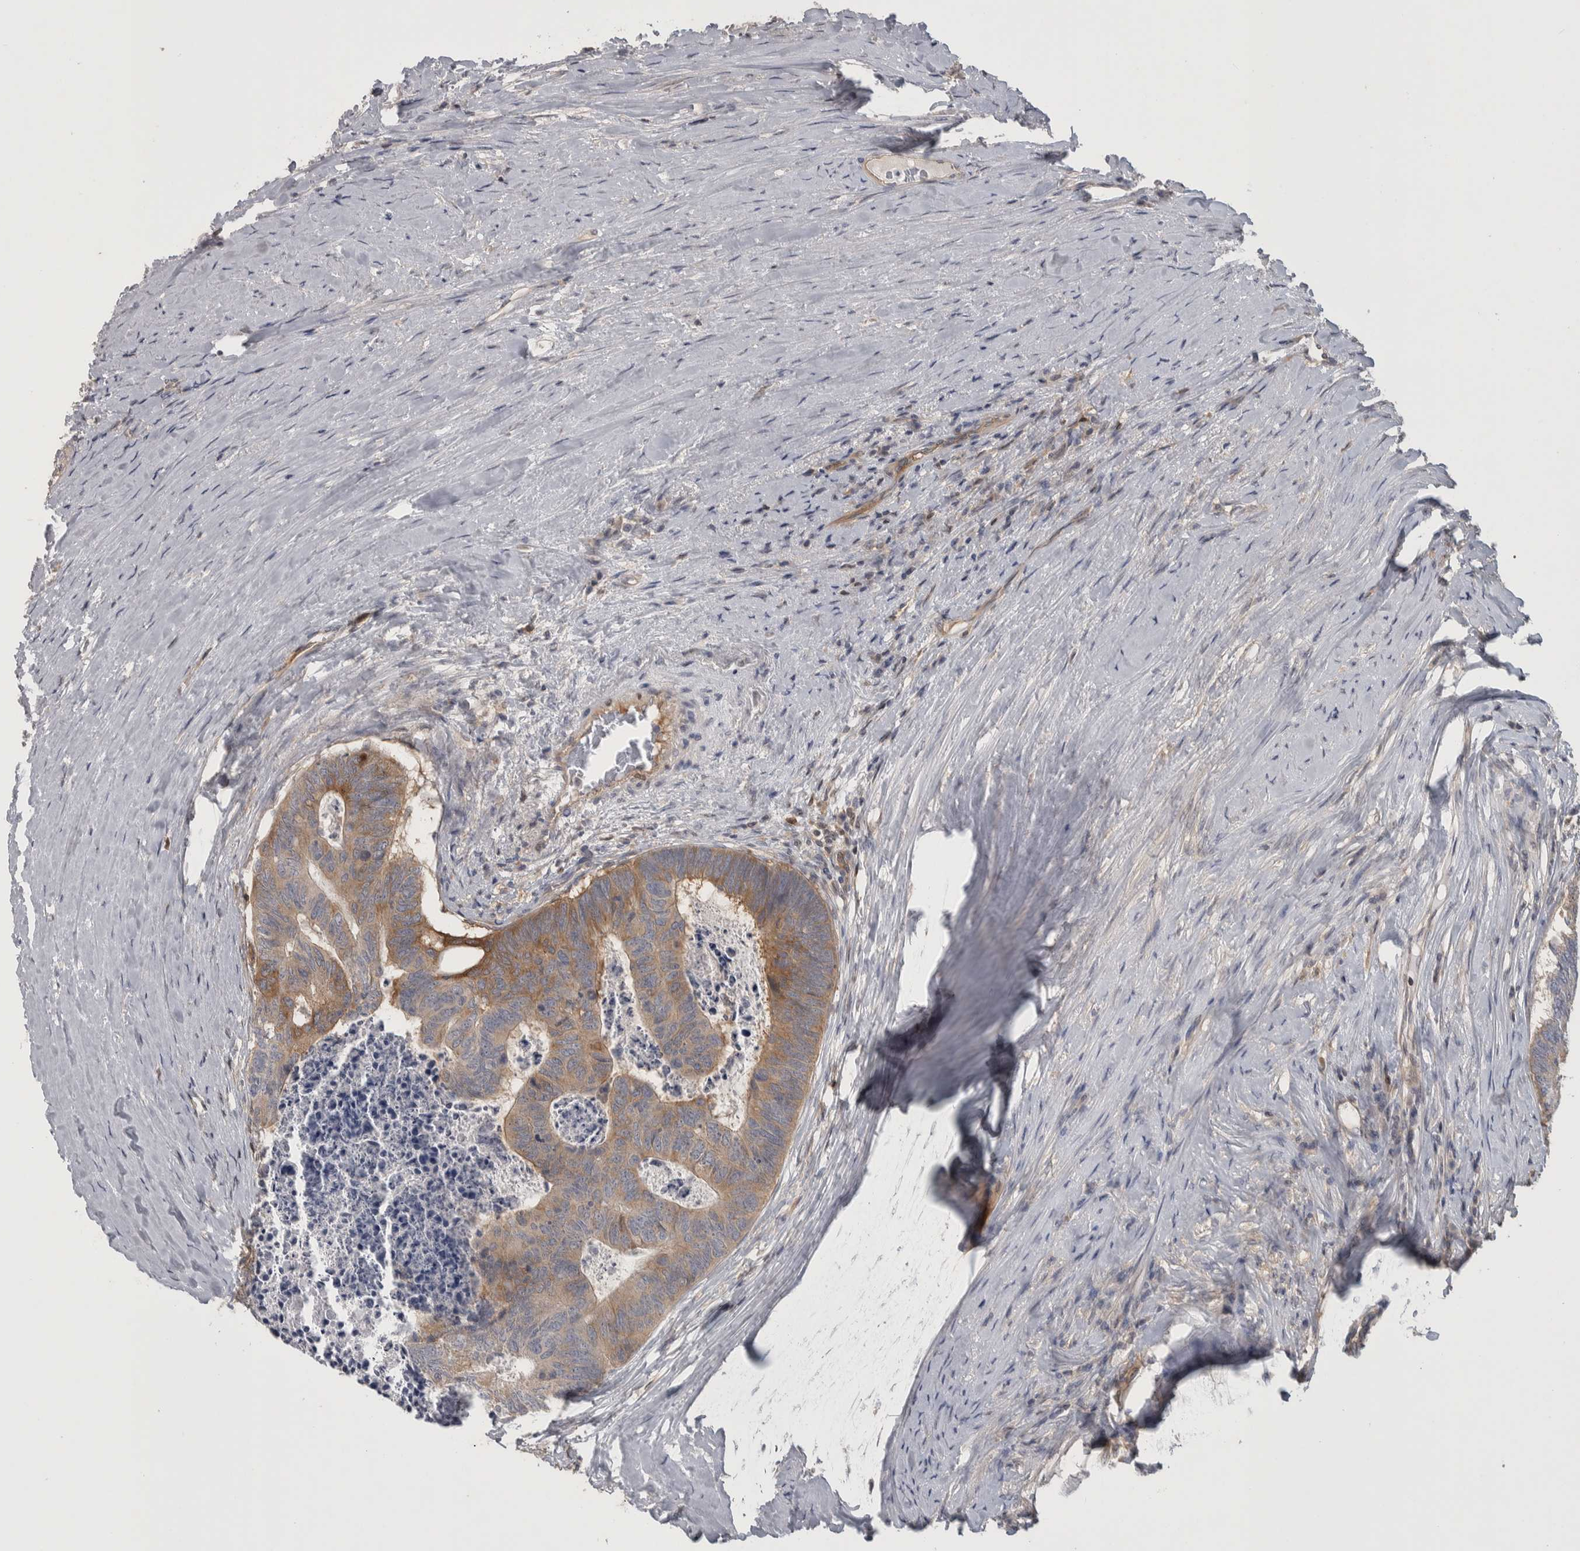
{"staining": {"intensity": "moderate", "quantity": "25%-75%", "location": "cytoplasmic/membranous"}, "tissue": "colorectal cancer", "cell_type": "Tumor cells", "image_type": "cancer", "snomed": [{"axis": "morphology", "description": "Adenocarcinoma, NOS"}, {"axis": "topography", "description": "Colon"}], "caption": "Moderate cytoplasmic/membranous protein staining is seen in about 25%-75% of tumor cells in adenocarcinoma (colorectal). (brown staining indicates protein expression, while blue staining denotes nuclei).", "gene": "NFKB2", "patient": {"sex": "female", "age": 67}}